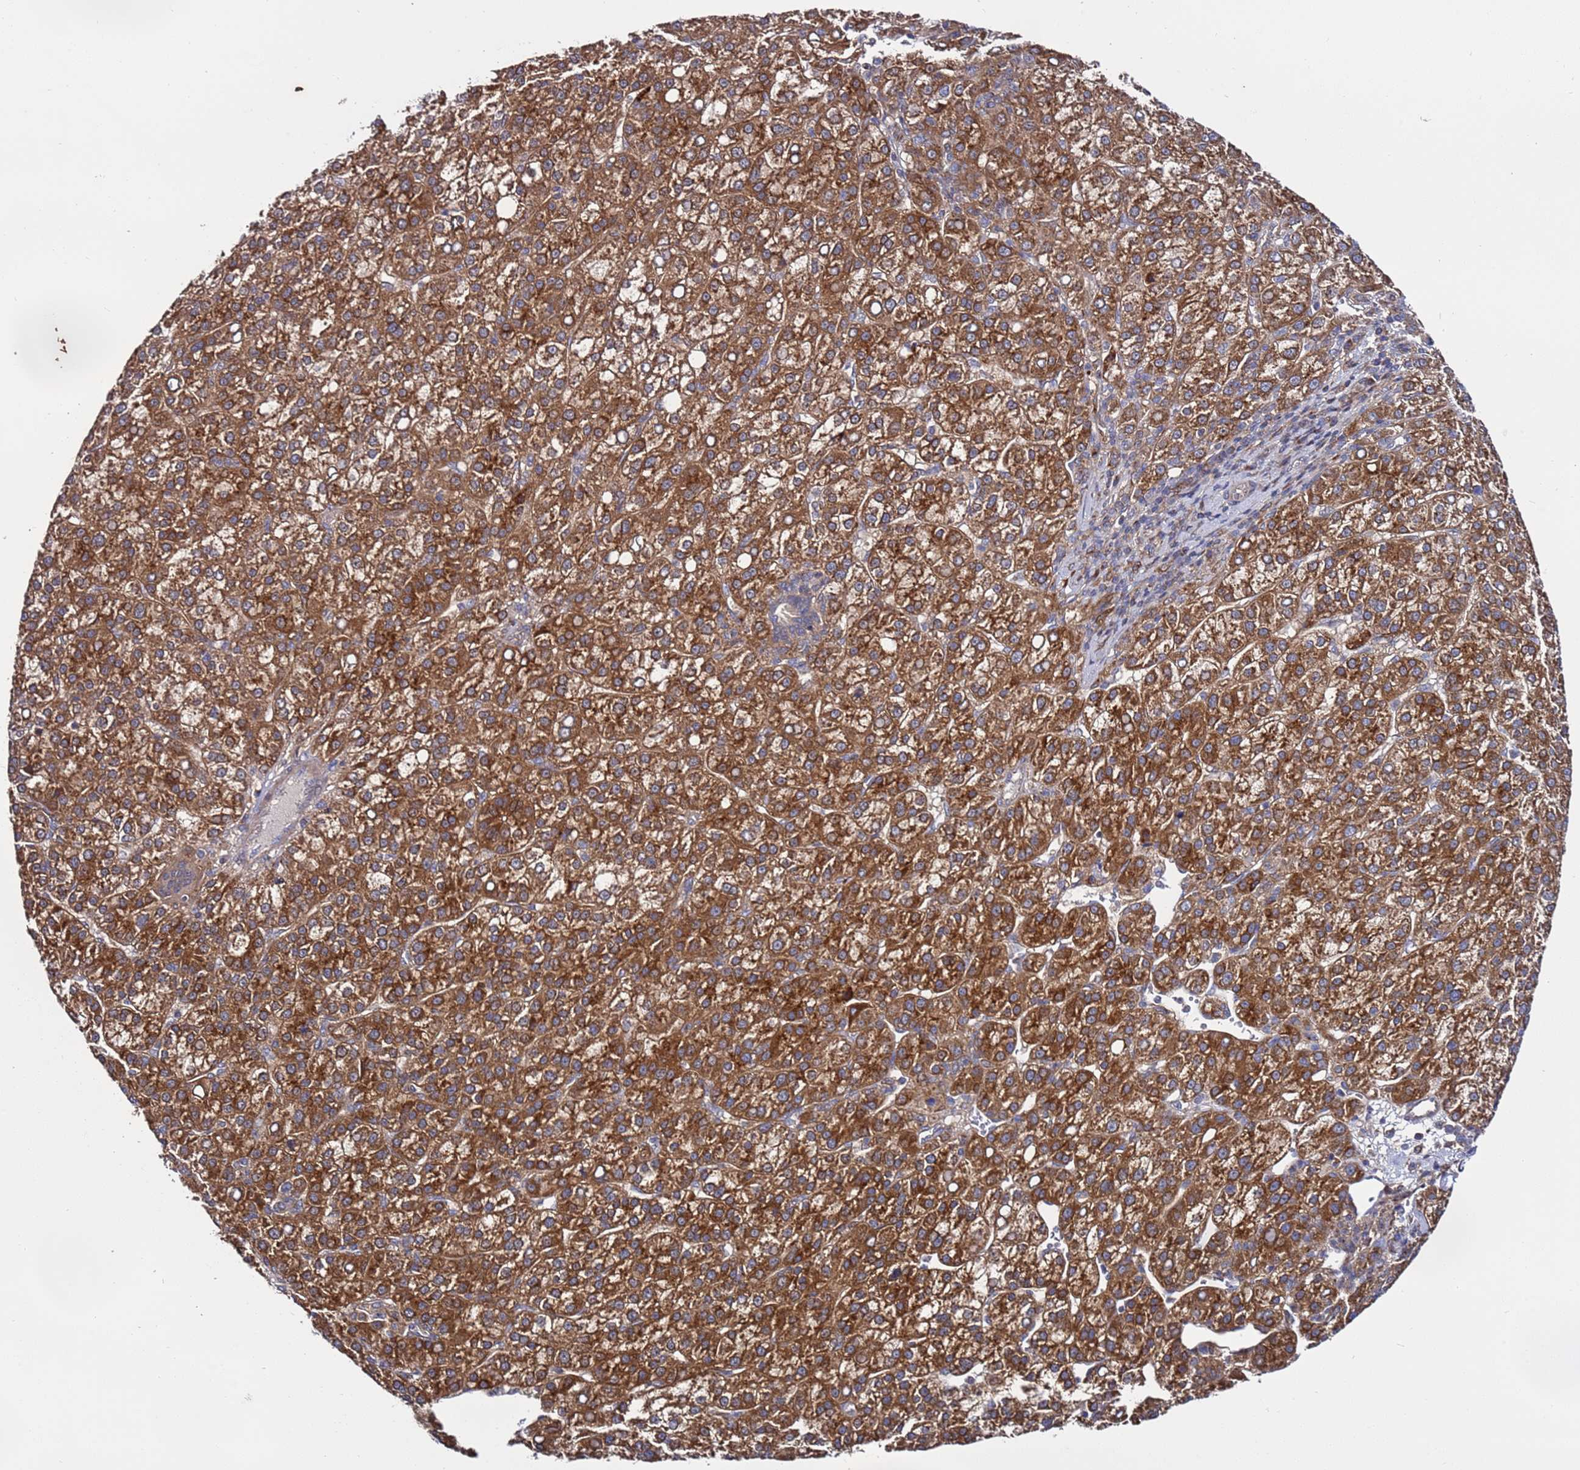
{"staining": {"intensity": "strong", "quantity": ">75%", "location": "cytoplasmic/membranous"}, "tissue": "liver cancer", "cell_type": "Tumor cells", "image_type": "cancer", "snomed": [{"axis": "morphology", "description": "Carcinoma, Hepatocellular, NOS"}, {"axis": "topography", "description": "Liver"}], "caption": "This is a histology image of IHC staining of liver hepatocellular carcinoma, which shows strong staining in the cytoplasmic/membranous of tumor cells.", "gene": "TMEM176B", "patient": {"sex": "female", "age": 58}}